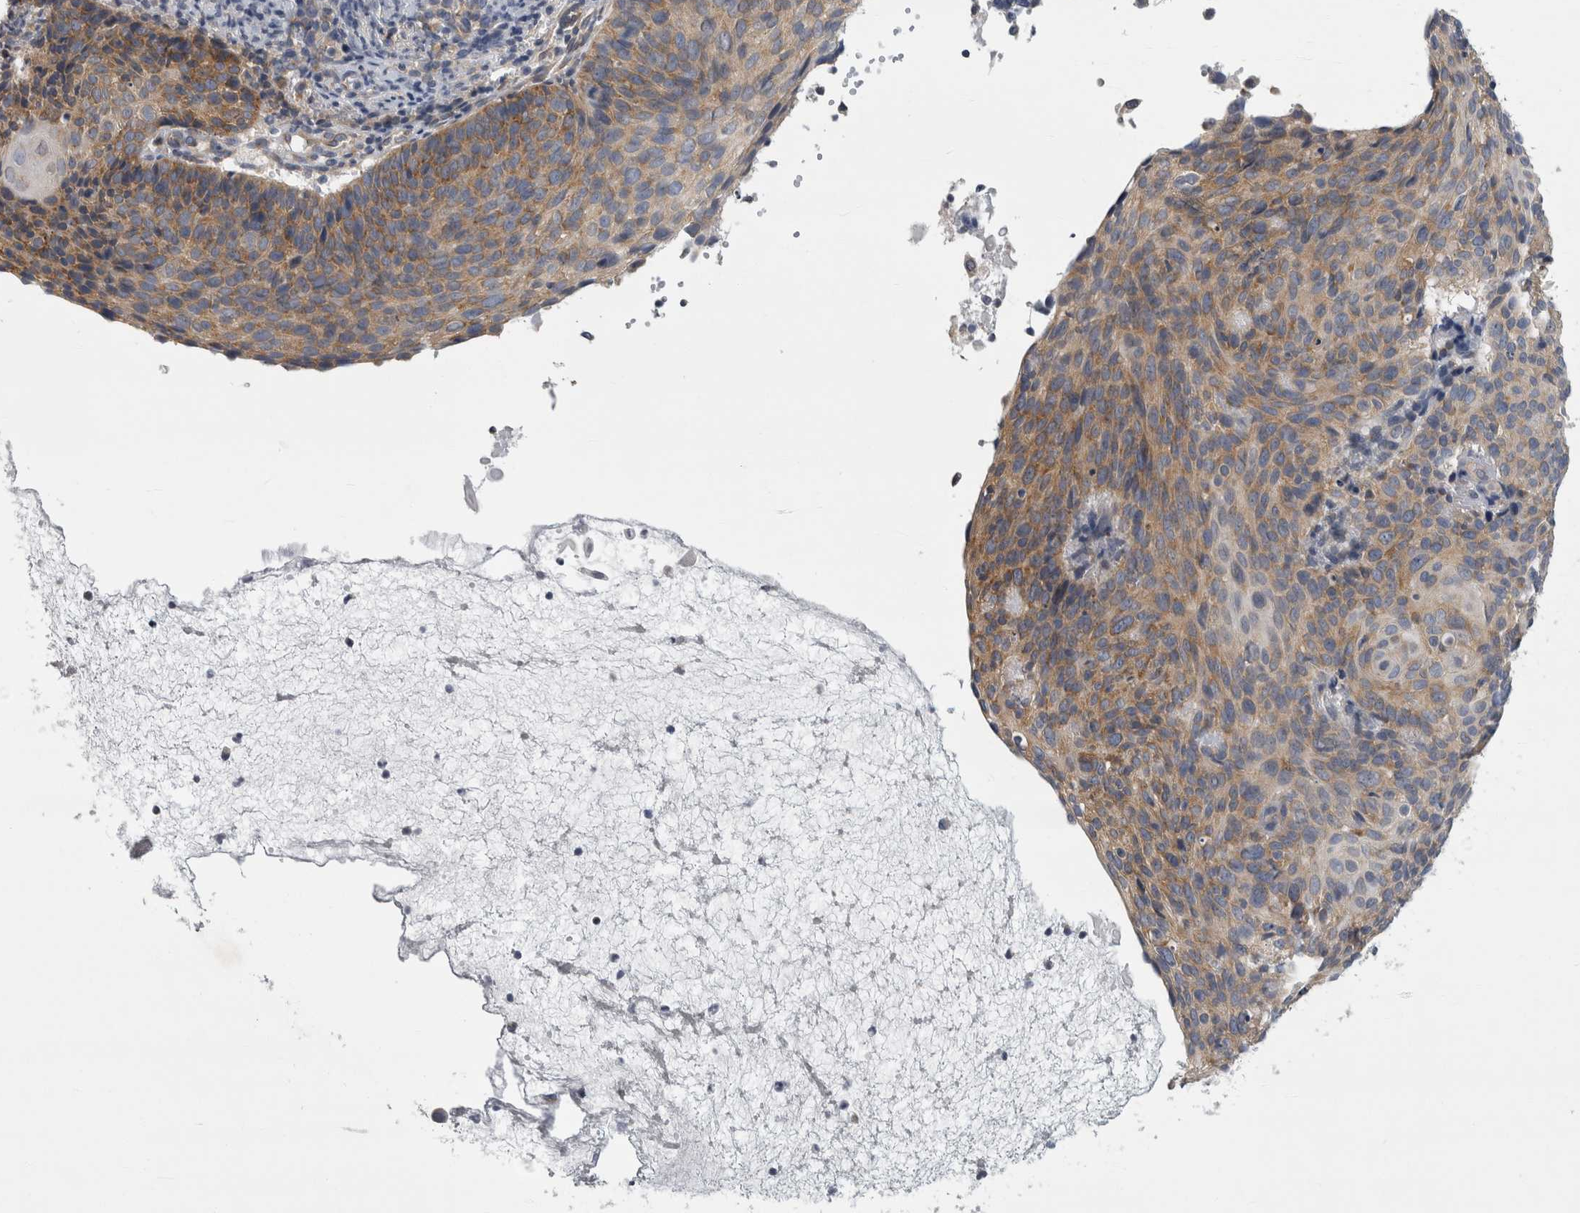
{"staining": {"intensity": "moderate", "quantity": ">75%", "location": "cytoplasmic/membranous"}, "tissue": "cervical cancer", "cell_type": "Tumor cells", "image_type": "cancer", "snomed": [{"axis": "morphology", "description": "Squamous cell carcinoma, NOS"}, {"axis": "topography", "description": "Cervix"}], "caption": "Immunohistochemical staining of squamous cell carcinoma (cervical) shows moderate cytoplasmic/membranous protein positivity in approximately >75% of tumor cells.", "gene": "PRRC2C", "patient": {"sex": "female", "age": 74}}